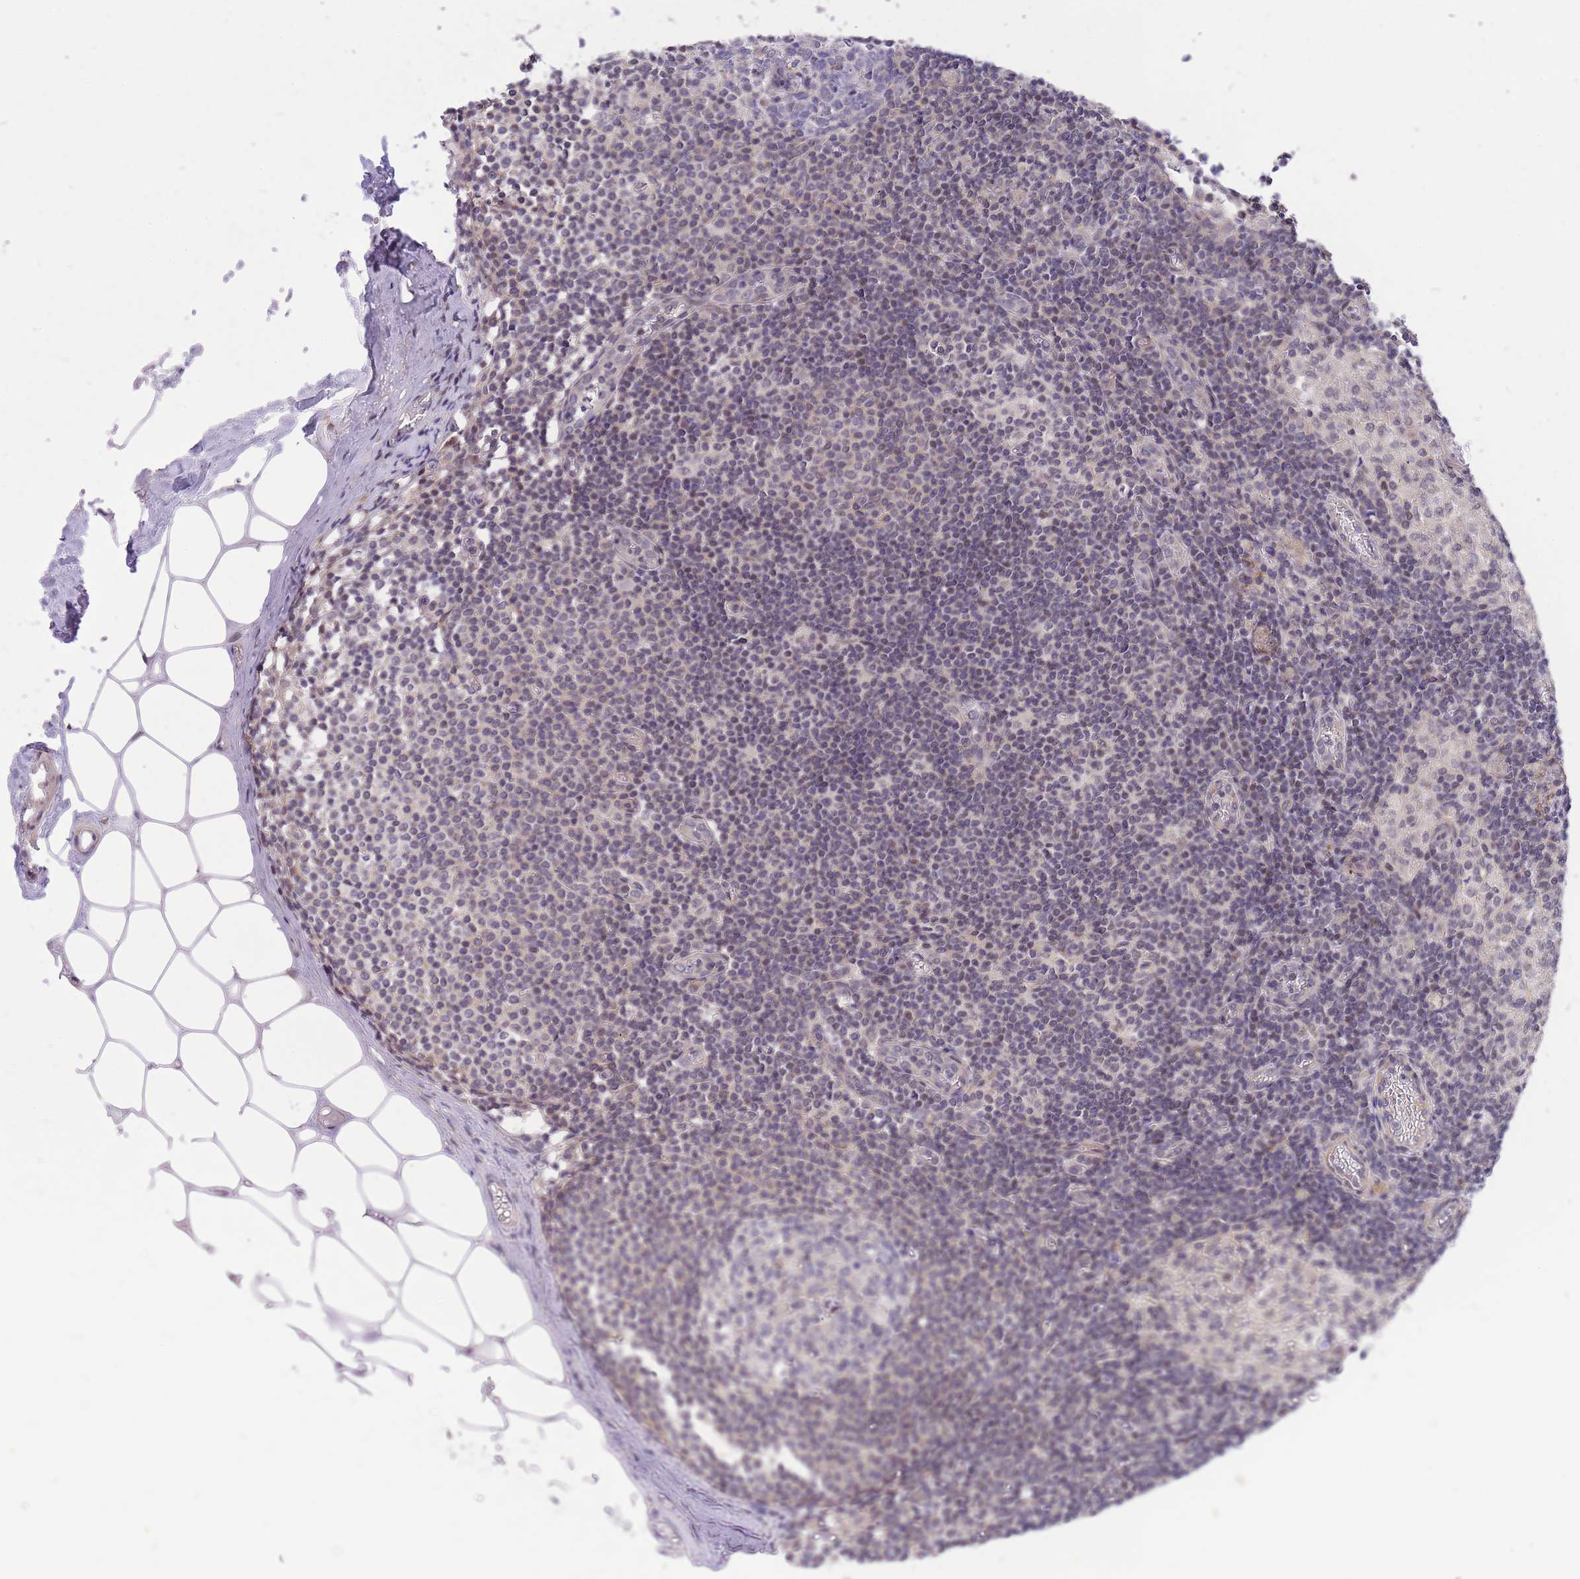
{"staining": {"intensity": "weak", "quantity": "<25%", "location": "nuclear"}, "tissue": "lymph node", "cell_type": "Germinal center cells", "image_type": "normal", "snomed": [{"axis": "morphology", "description": "Normal tissue, NOS"}, {"axis": "topography", "description": "Lymph node"}], "caption": "Immunohistochemistry (IHC) photomicrograph of unremarkable lymph node: human lymph node stained with DAB (3,3'-diaminobenzidine) shows no significant protein expression in germinal center cells.", "gene": "MINDY2", "patient": {"sex": "female", "age": 42}}